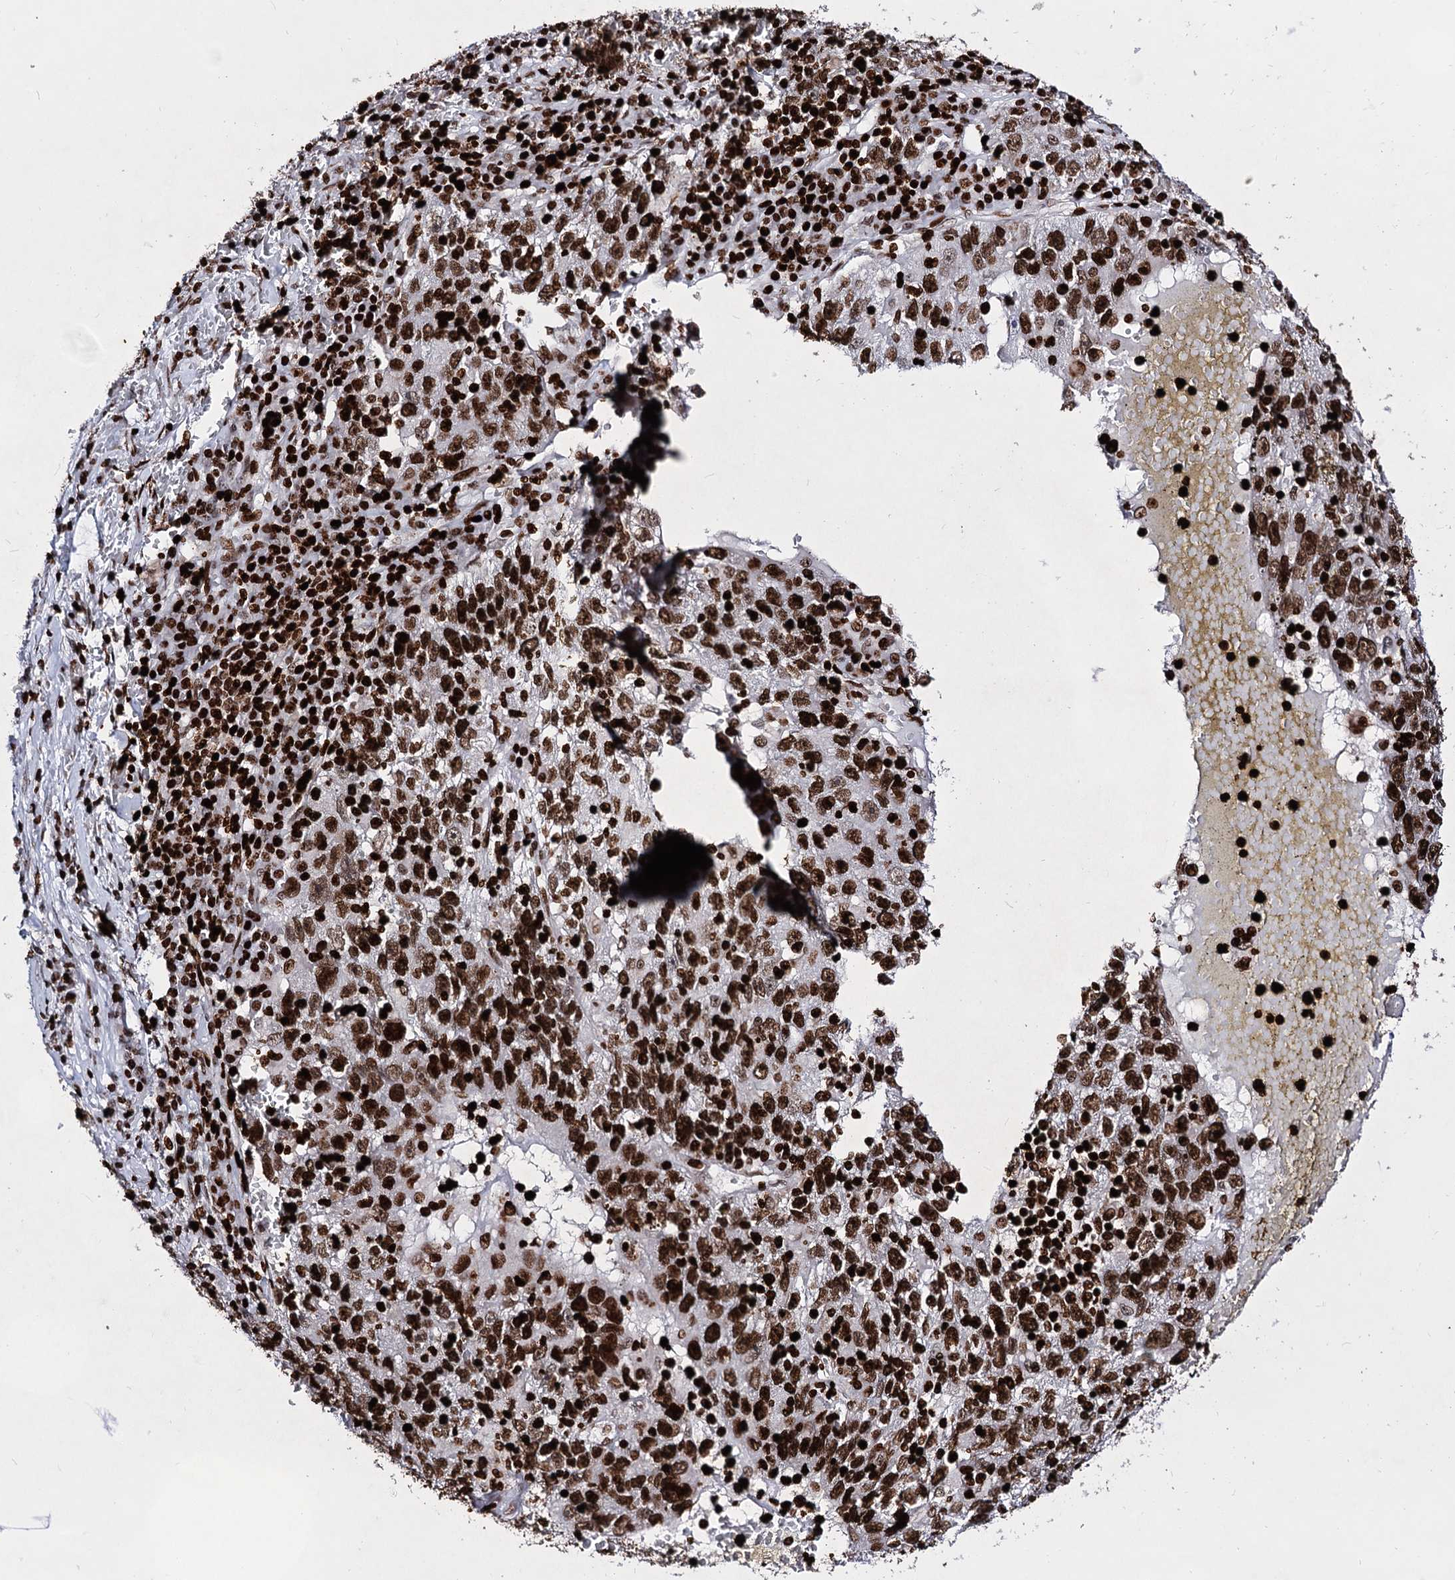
{"staining": {"intensity": "strong", "quantity": ">75%", "location": "nuclear"}, "tissue": "liver cancer", "cell_type": "Tumor cells", "image_type": "cancer", "snomed": [{"axis": "morphology", "description": "Carcinoma, Hepatocellular, NOS"}, {"axis": "topography", "description": "Liver"}], "caption": "Protein staining exhibits strong nuclear expression in approximately >75% of tumor cells in liver hepatocellular carcinoma.", "gene": "HMGB2", "patient": {"sex": "male", "age": 49}}